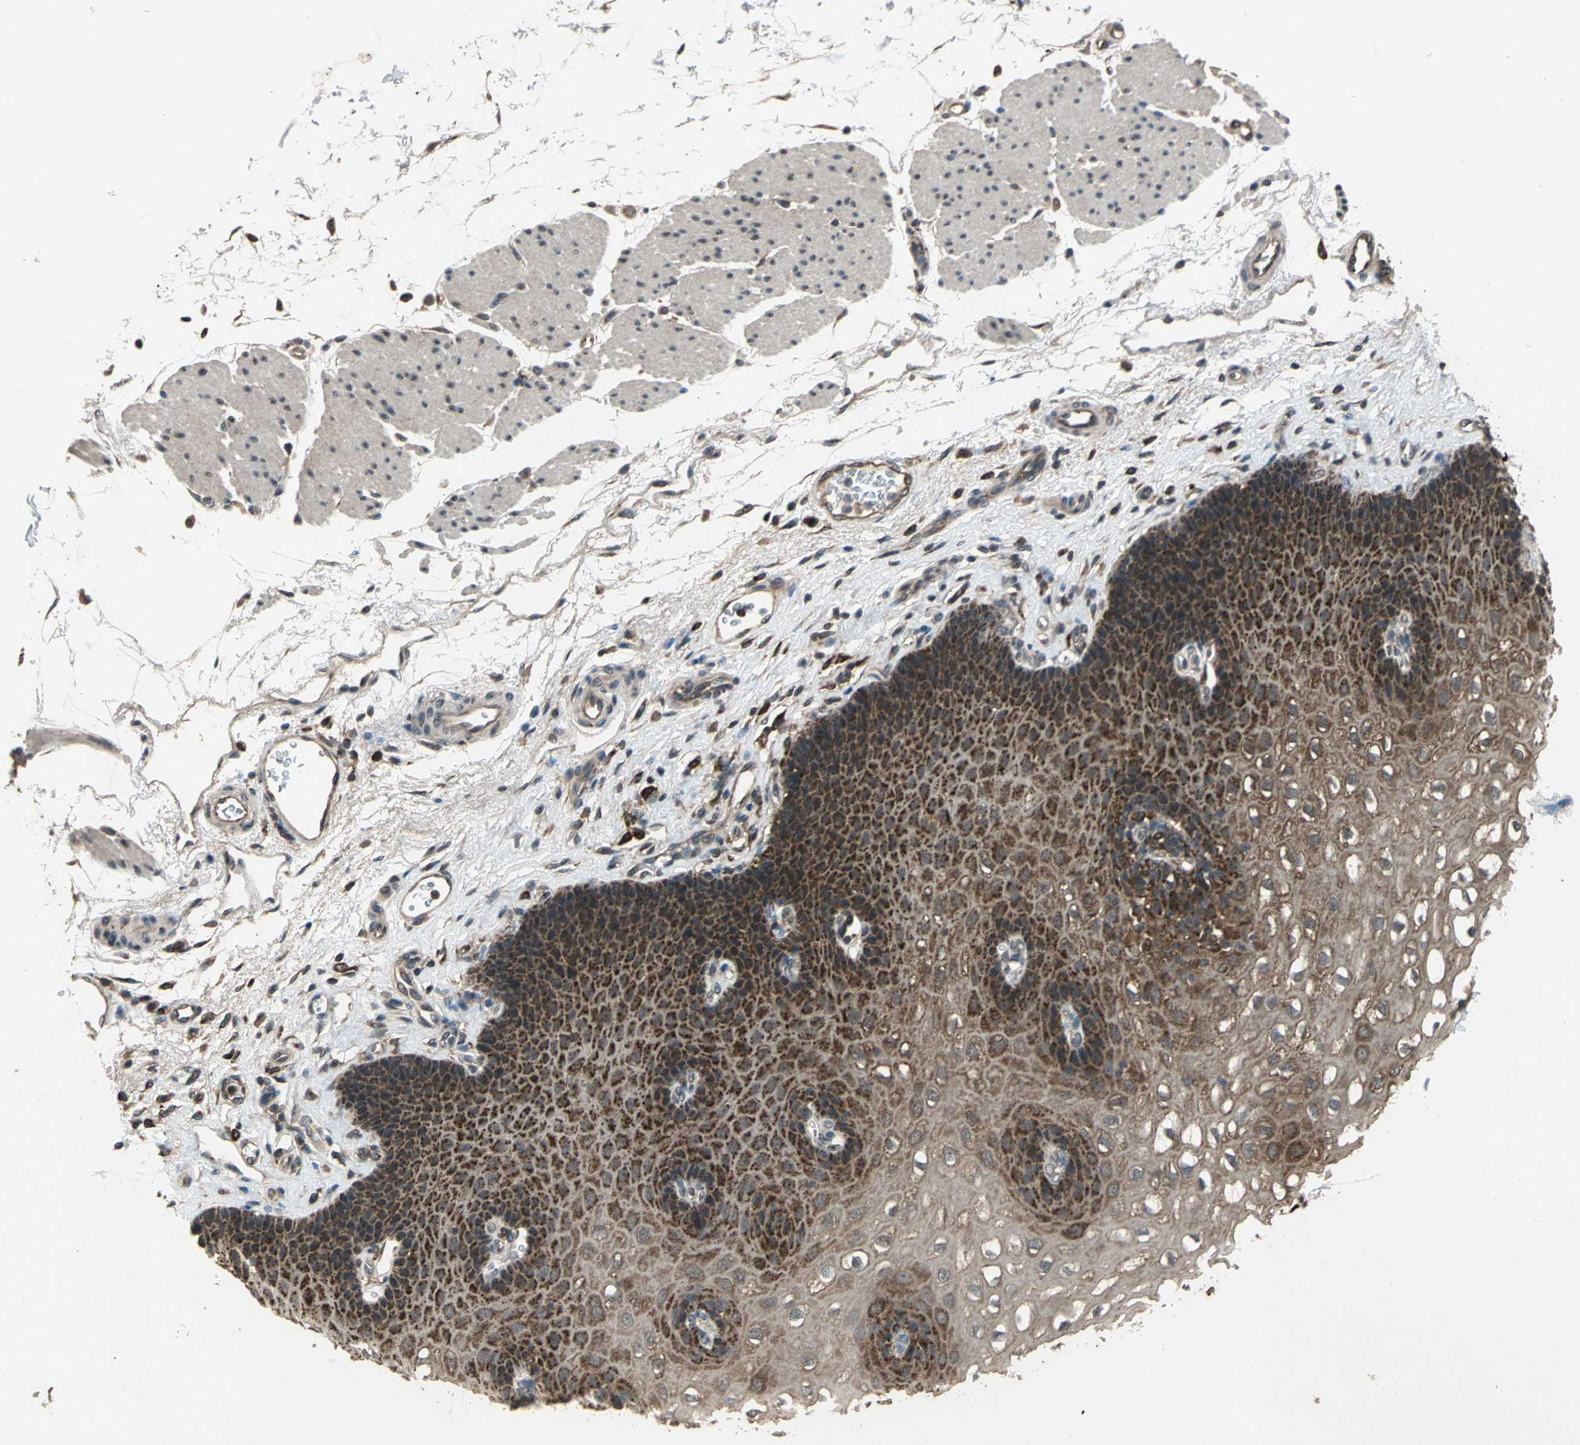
{"staining": {"intensity": "strong", "quantity": ">75%", "location": "cytoplasmic/membranous"}, "tissue": "esophagus", "cell_type": "Squamous epithelial cells", "image_type": "normal", "snomed": [{"axis": "morphology", "description": "Normal tissue, NOS"}, {"axis": "topography", "description": "Esophagus"}], "caption": "IHC staining of benign esophagus, which shows high levels of strong cytoplasmic/membranous expression in approximately >75% of squamous epithelial cells indicating strong cytoplasmic/membranous protein staining. The staining was performed using DAB (3,3'-diaminobenzidine) (brown) for protein detection and nuclei were counterstained in hematoxylin (blue).", "gene": "NFKBIE", "patient": {"sex": "female", "age": 72}}